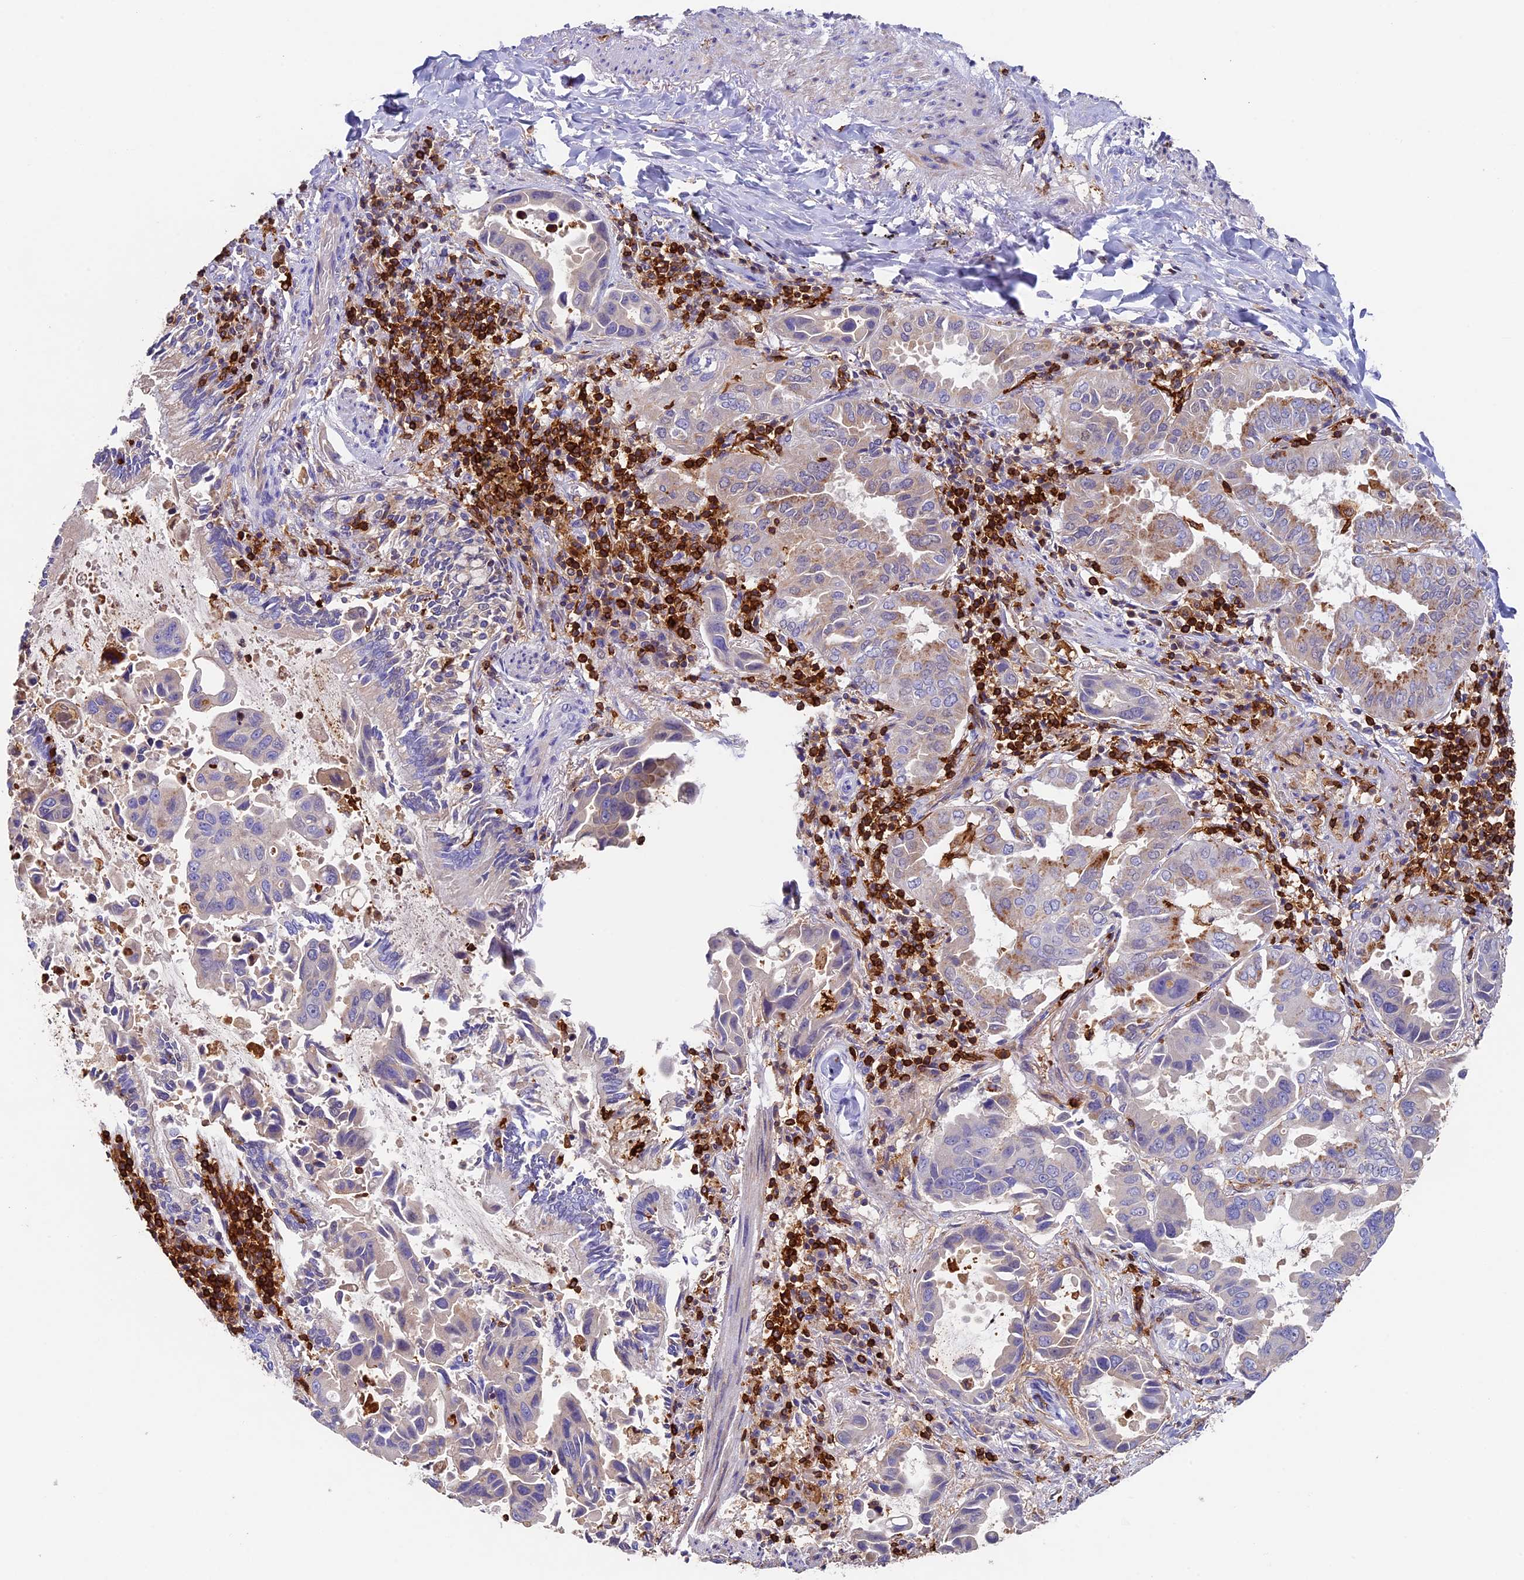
{"staining": {"intensity": "moderate", "quantity": "<25%", "location": "cytoplasmic/membranous"}, "tissue": "lung cancer", "cell_type": "Tumor cells", "image_type": "cancer", "snomed": [{"axis": "morphology", "description": "Adenocarcinoma, NOS"}, {"axis": "topography", "description": "Lung"}], "caption": "Adenocarcinoma (lung) was stained to show a protein in brown. There is low levels of moderate cytoplasmic/membranous staining in approximately <25% of tumor cells.", "gene": "ADAT1", "patient": {"sex": "male", "age": 64}}